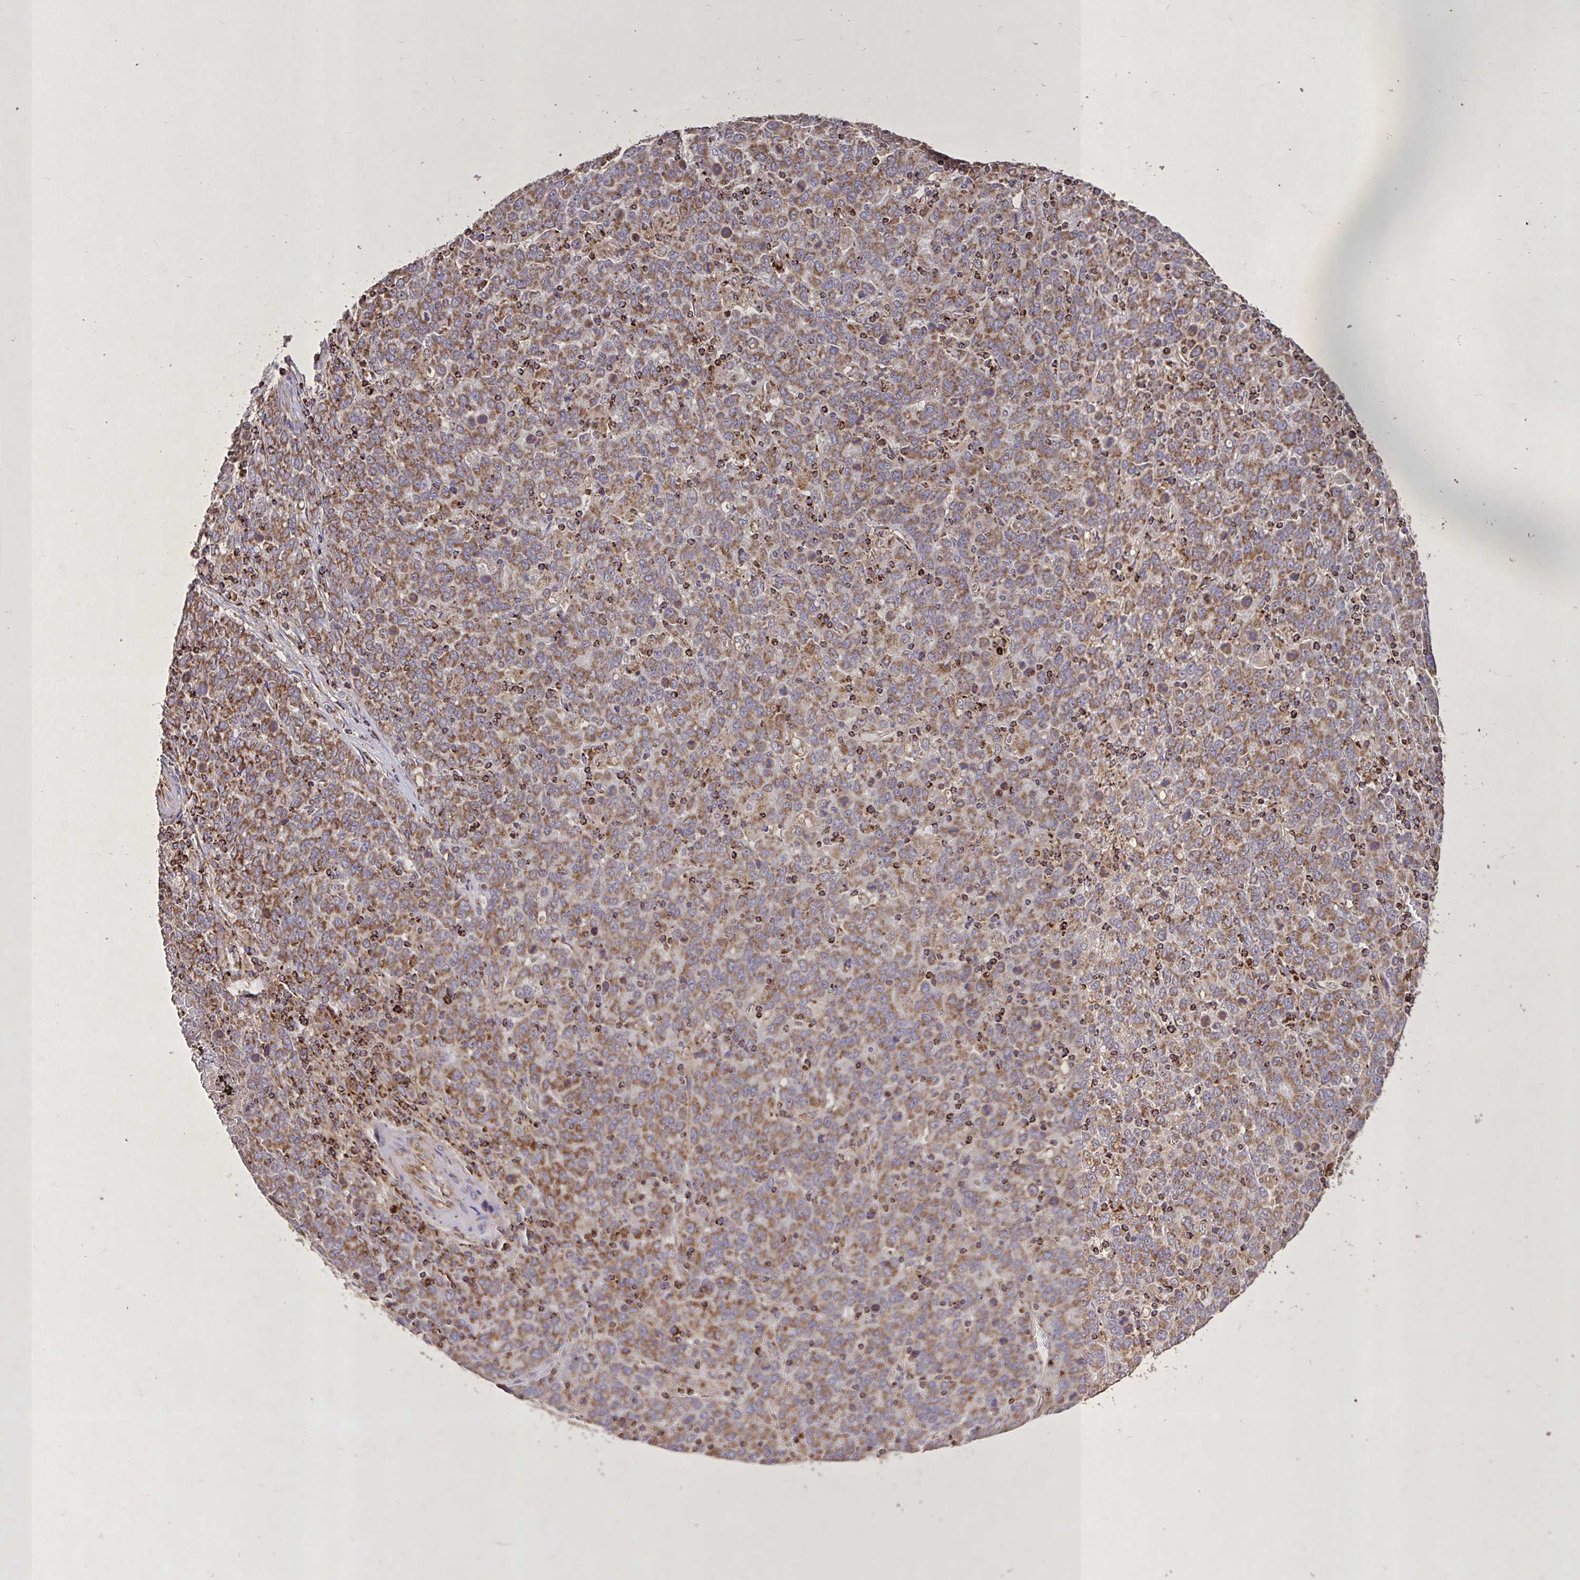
{"staining": {"intensity": "moderate", "quantity": ">75%", "location": "cytoplasmic/membranous"}, "tissue": "stomach cancer", "cell_type": "Tumor cells", "image_type": "cancer", "snomed": [{"axis": "morphology", "description": "Adenocarcinoma, NOS"}, {"axis": "topography", "description": "Stomach, upper"}], "caption": "This is an image of immunohistochemistry (IHC) staining of stomach cancer, which shows moderate positivity in the cytoplasmic/membranous of tumor cells.", "gene": "AGK", "patient": {"sex": "male", "age": 69}}